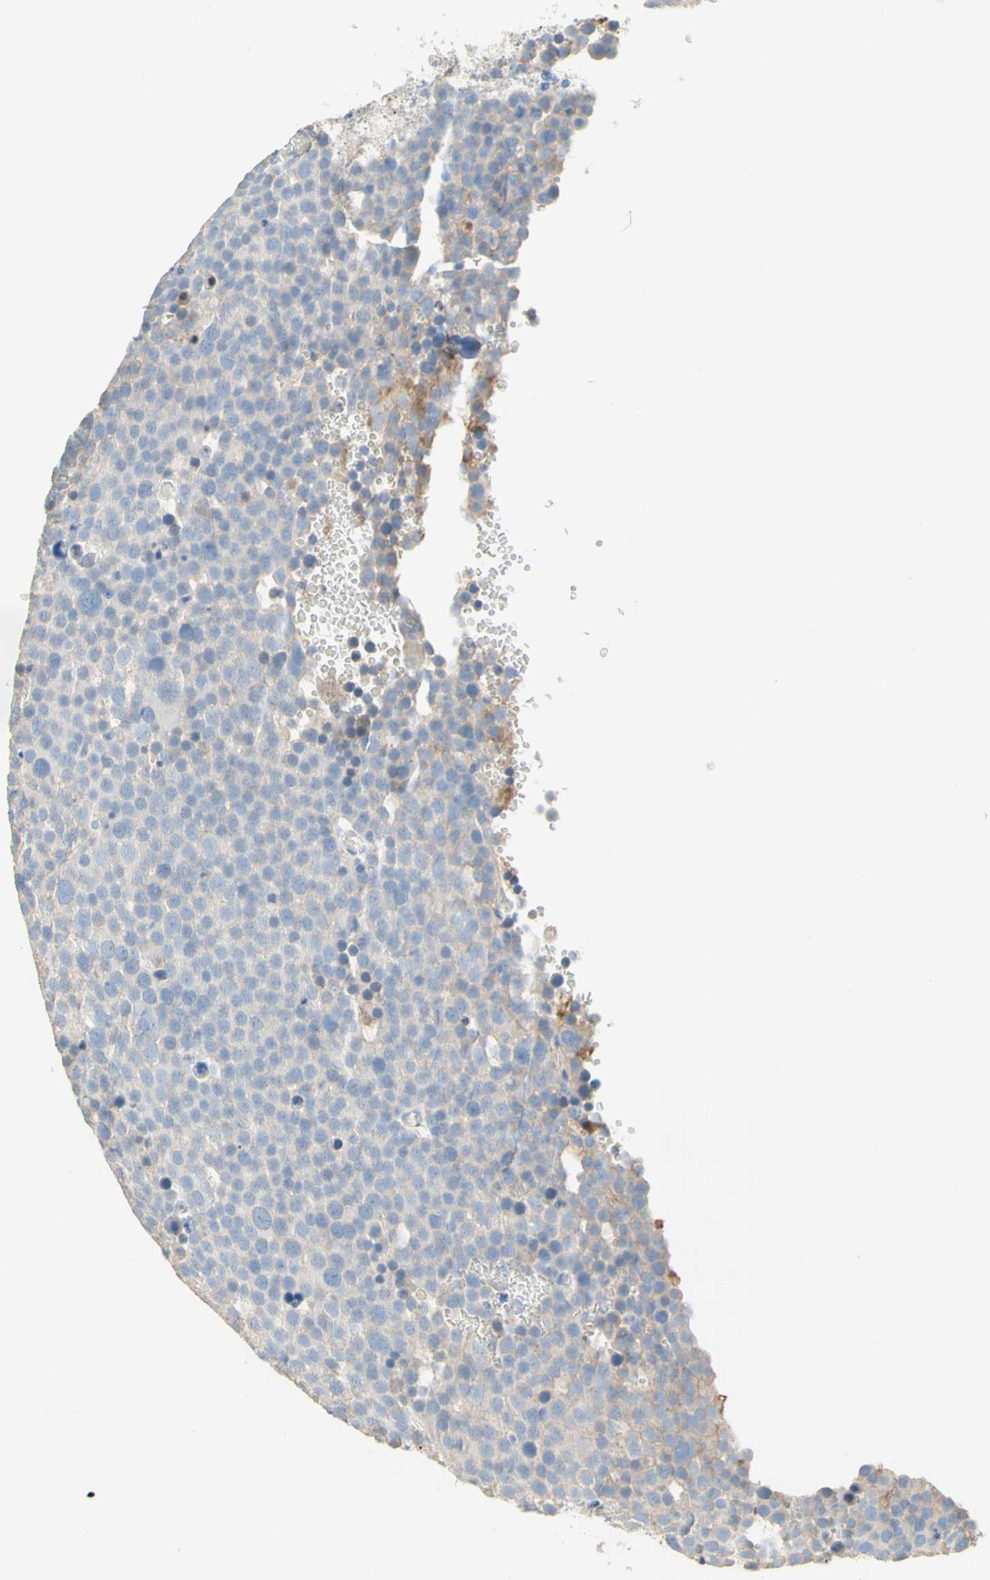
{"staining": {"intensity": "moderate", "quantity": "<25%", "location": "cytoplasmic/membranous"}, "tissue": "testis cancer", "cell_type": "Tumor cells", "image_type": "cancer", "snomed": [{"axis": "morphology", "description": "Seminoma, NOS"}, {"axis": "topography", "description": "Testis"}], "caption": "Protein expression analysis of human seminoma (testis) reveals moderate cytoplasmic/membranous staining in approximately <25% of tumor cells.", "gene": "NECTIN4", "patient": {"sex": "male", "age": 71}}